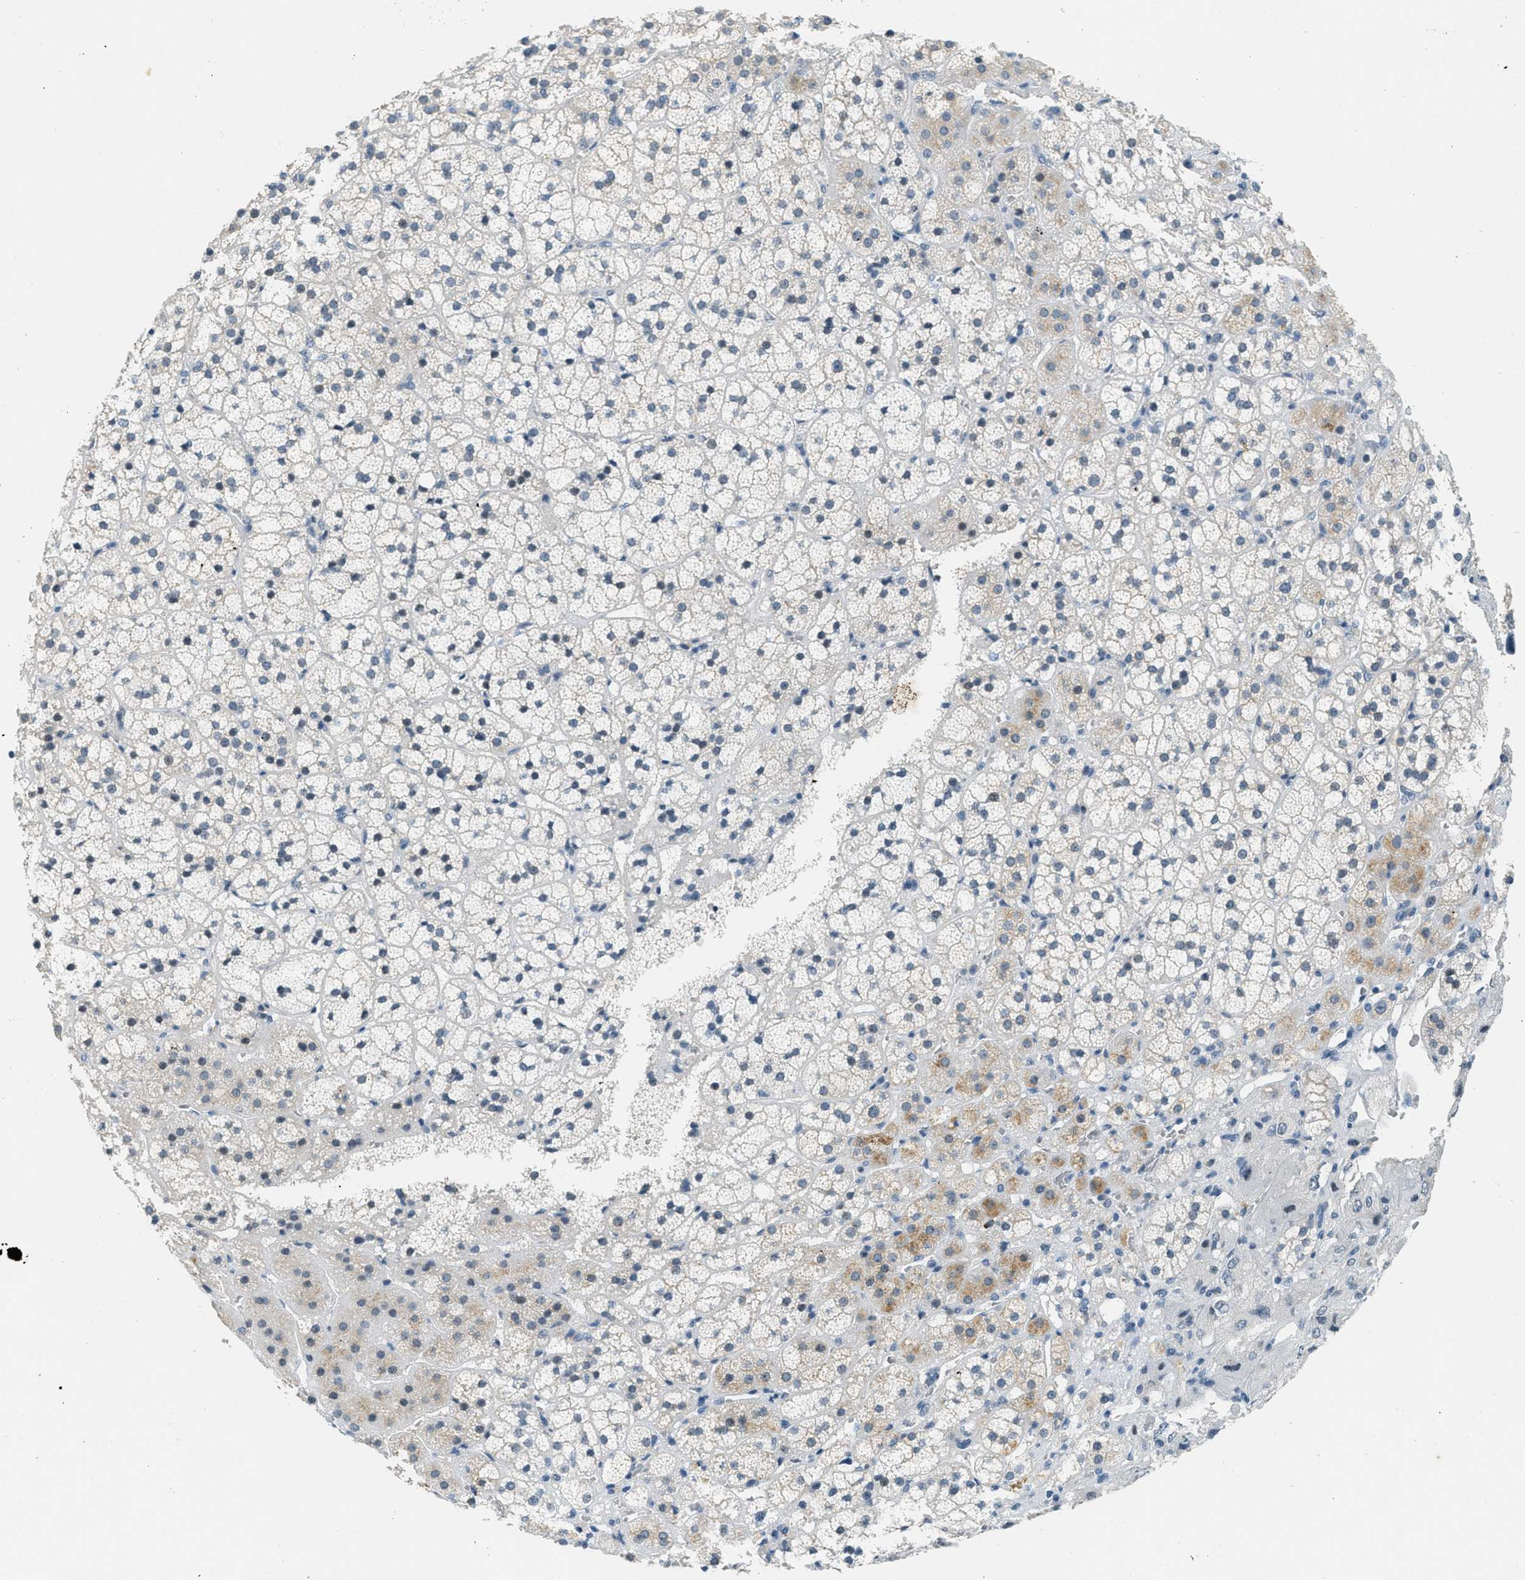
{"staining": {"intensity": "moderate", "quantity": "<25%", "location": "cytoplasmic/membranous"}, "tissue": "adrenal gland", "cell_type": "Glandular cells", "image_type": "normal", "snomed": [{"axis": "morphology", "description": "Normal tissue, NOS"}, {"axis": "topography", "description": "Adrenal gland"}], "caption": "DAB immunohistochemical staining of unremarkable adrenal gland shows moderate cytoplasmic/membranous protein expression in about <25% of glandular cells.", "gene": "FYN", "patient": {"sex": "female", "age": 44}}